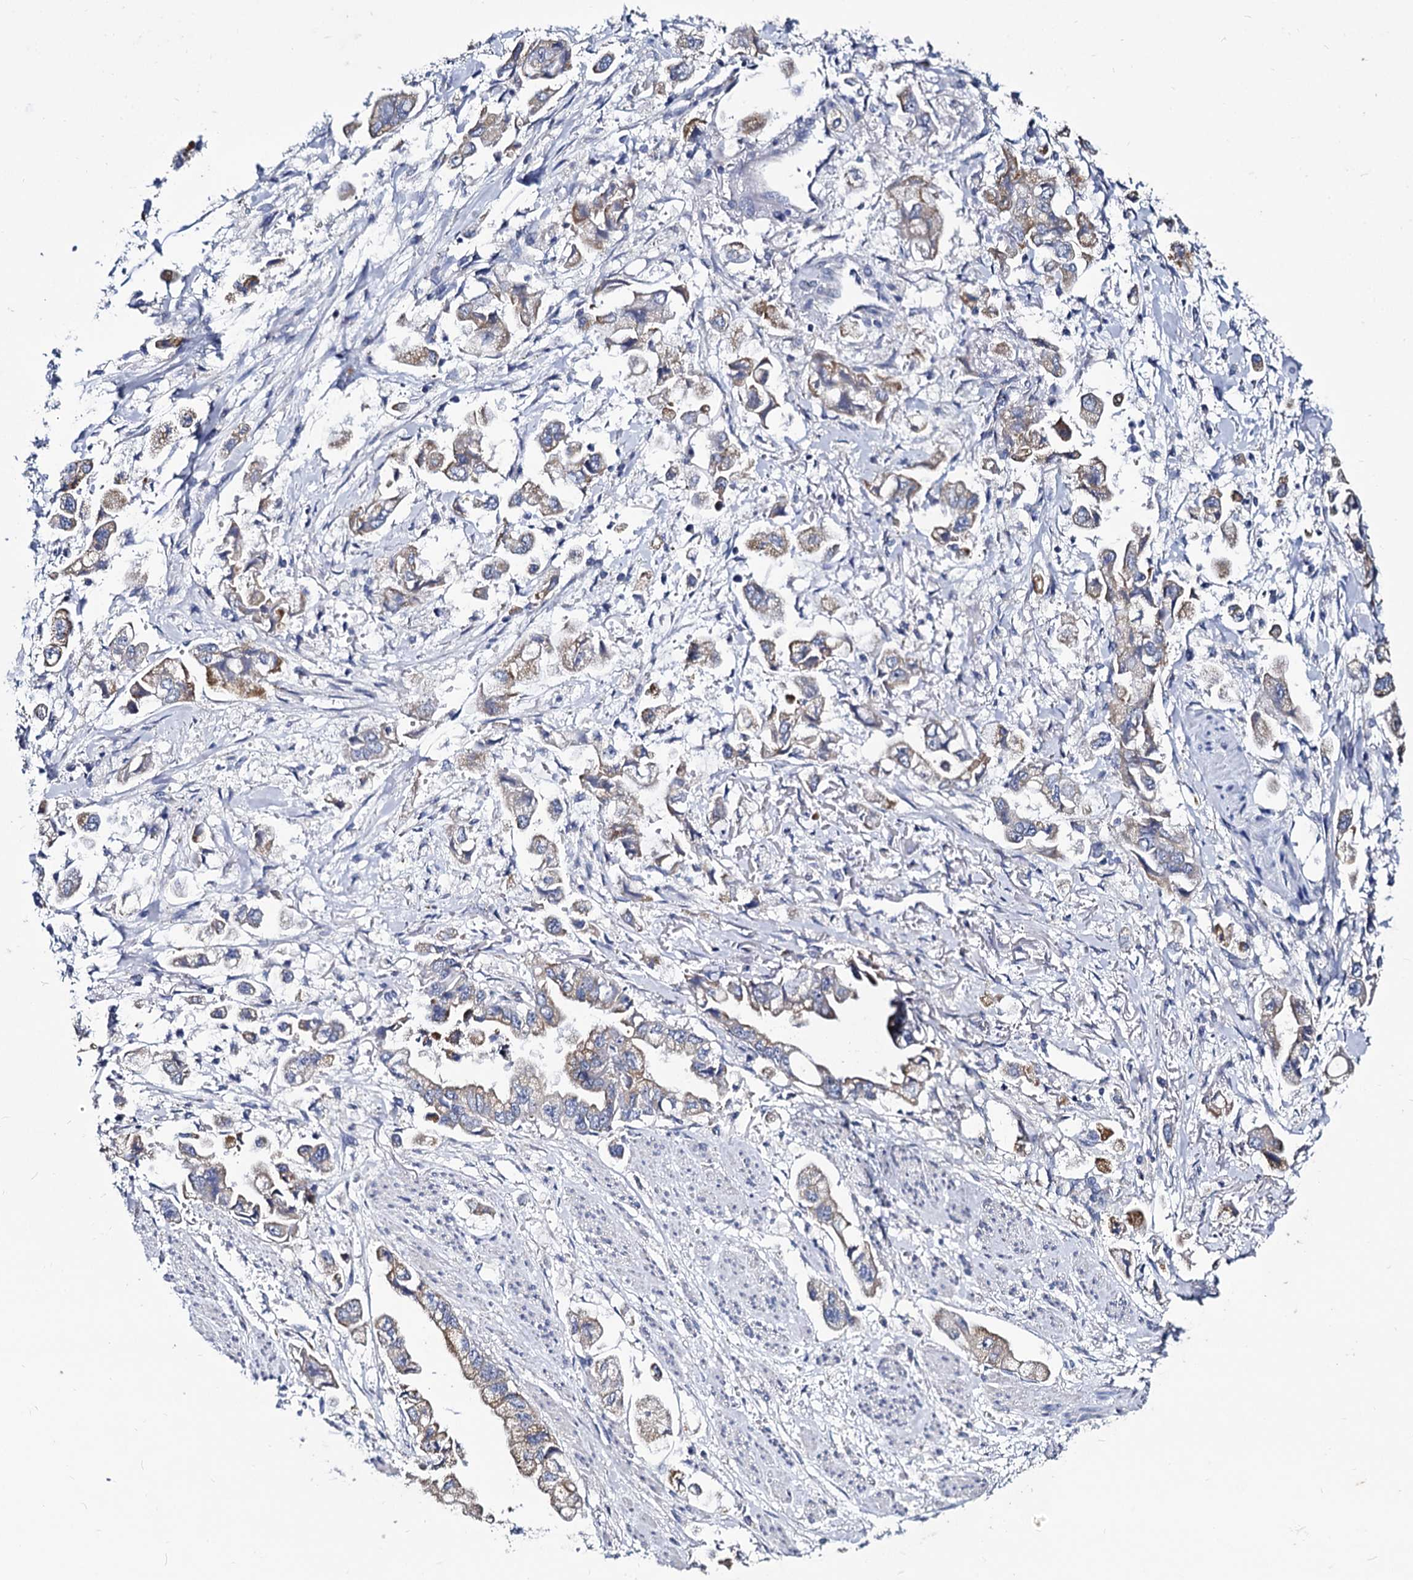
{"staining": {"intensity": "weak", "quantity": "25%-75%", "location": "cytoplasmic/membranous"}, "tissue": "stomach cancer", "cell_type": "Tumor cells", "image_type": "cancer", "snomed": [{"axis": "morphology", "description": "Adenocarcinoma, NOS"}, {"axis": "topography", "description": "Stomach"}], "caption": "Immunohistochemical staining of stomach cancer (adenocarcinoma) displays low levels of weak cytoplasmic/membranous positivity in approximately 25%-75% of tumor cells. (IHC, brightfield microscopy, high magnification).", "gene": "PANX2", "patient": {"sex": "male", "age": 62}}